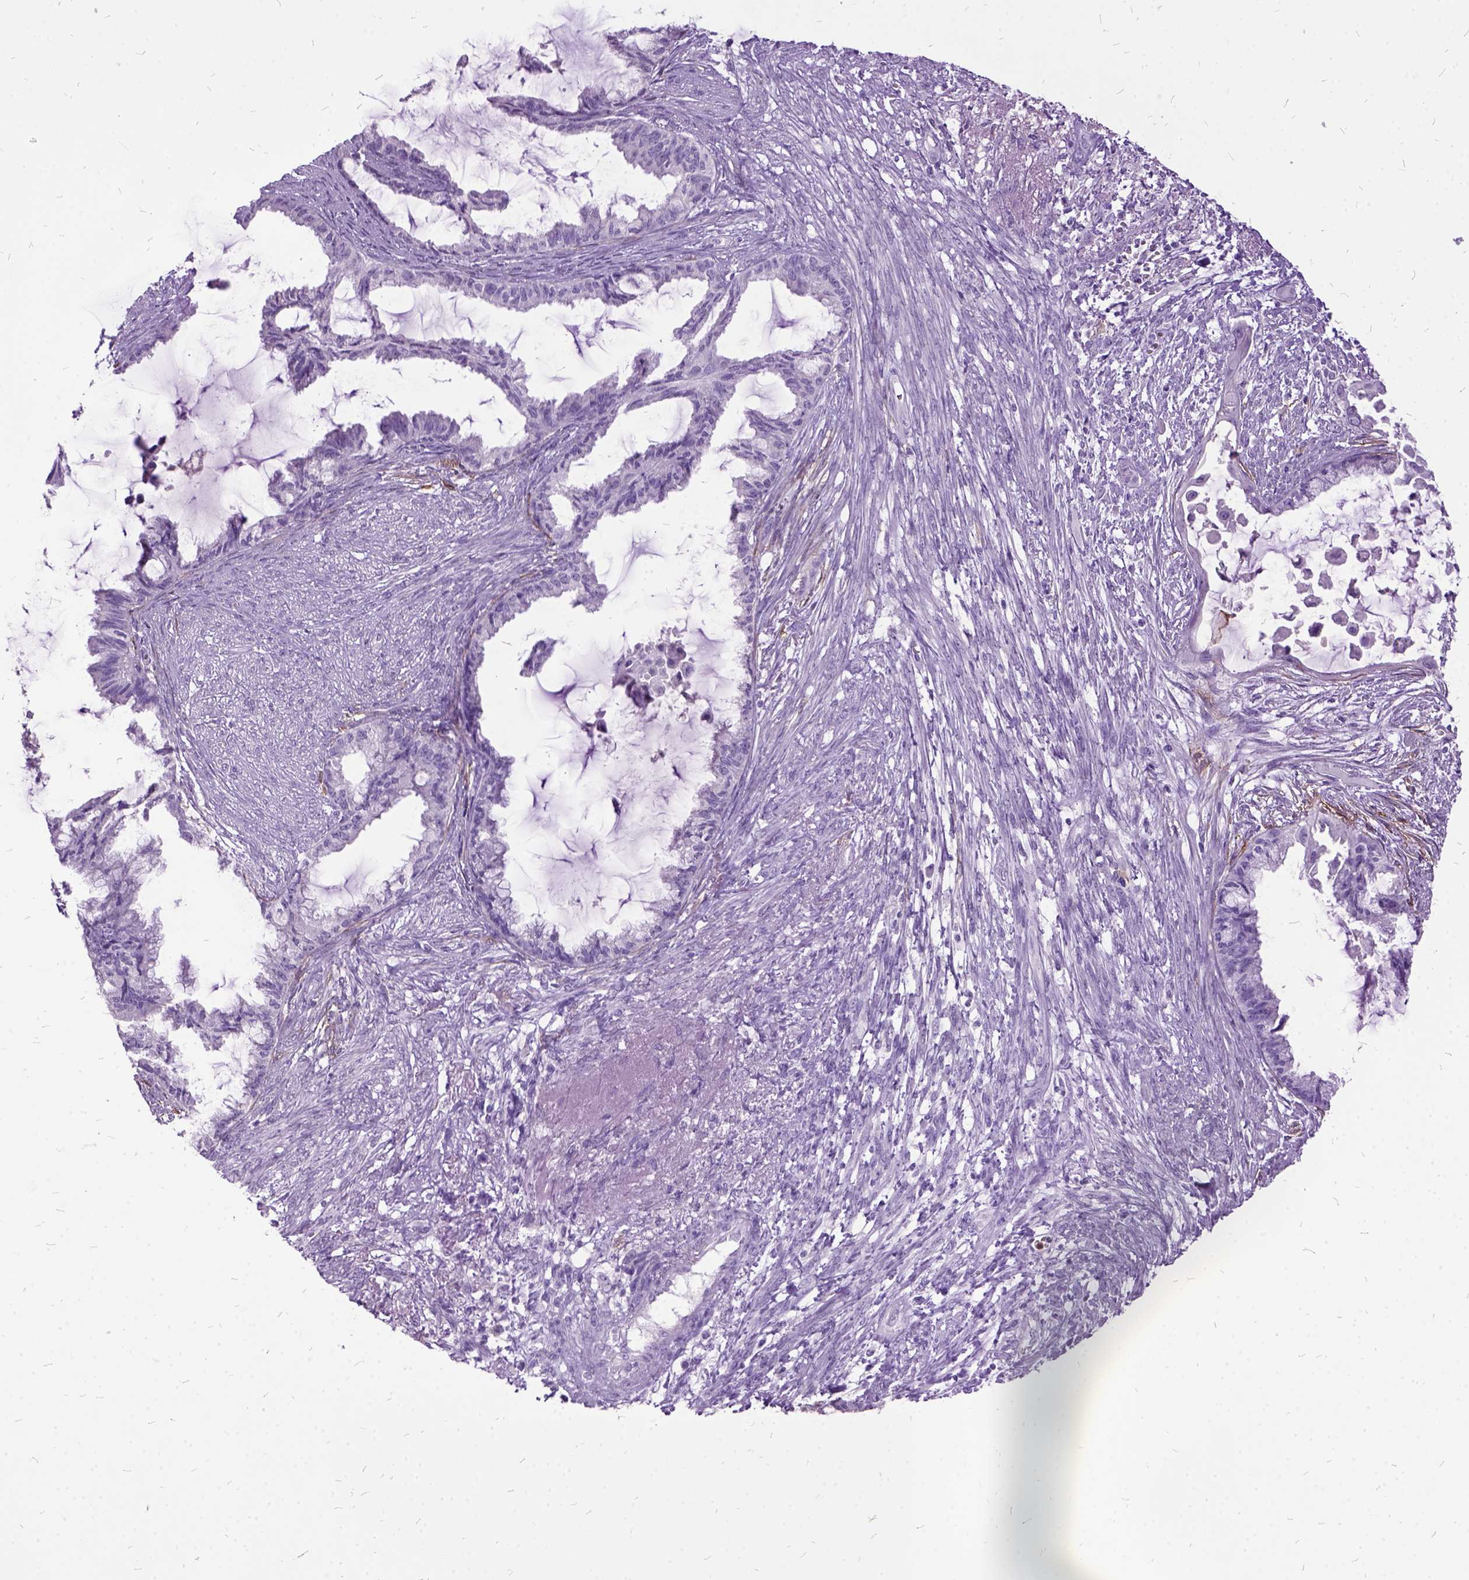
{"staining": {"intensity": "negative", "quantity": "none", "location": "none"}, "tissue": "endometrial cancer", "cell_type": "Tumor cells", "image_type": "cancer", "snomed": [{"axis": "morphology", "description": "Adenocarcinoma, NOS"}, {"axis": "topography", "description": "Endometrium"}], "caption": "Human endometrial adenocarcinoma stained for a protein using IHC displays no positivity in tumor cells.", "gene": "MME", "patient": {"sex": "female", "age": 86}}